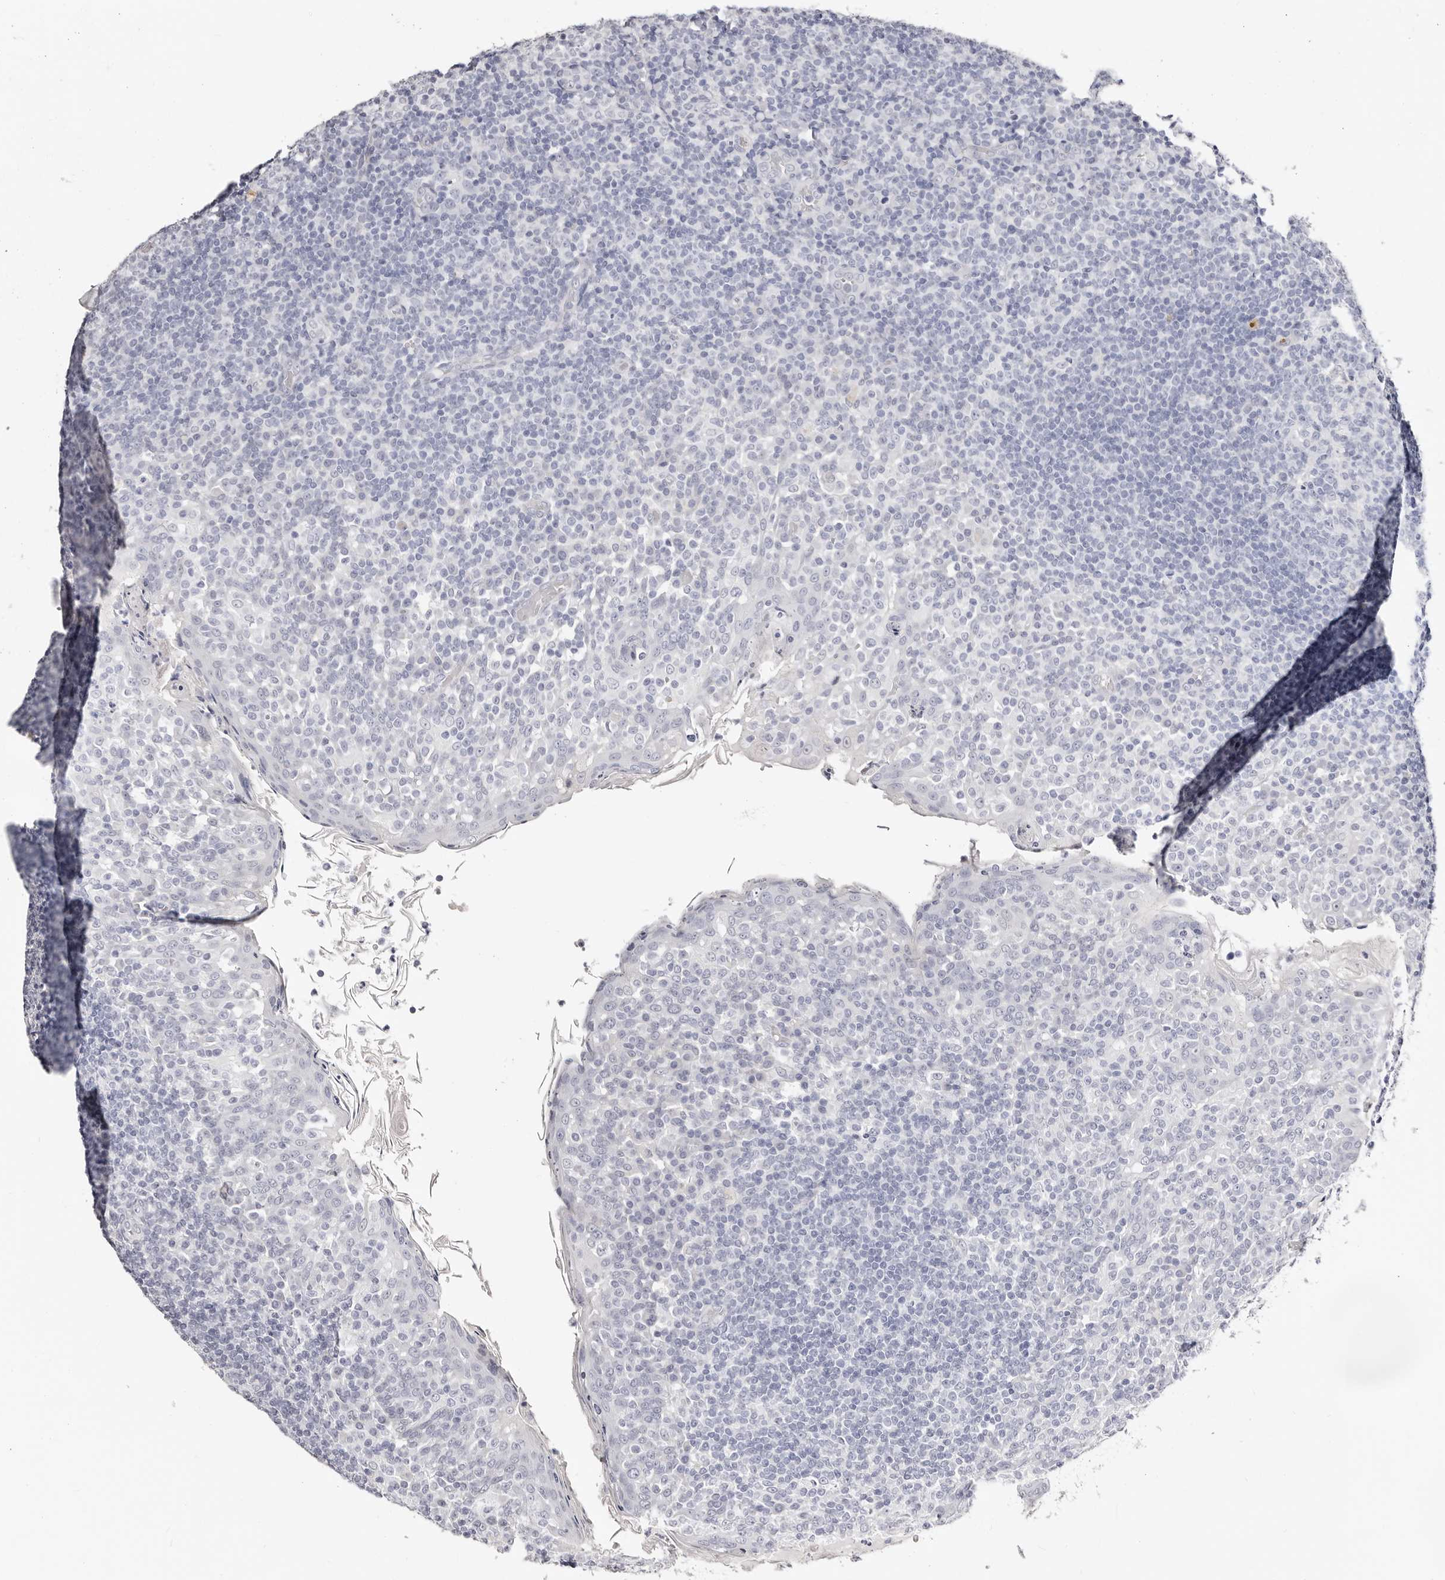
{"staining": {"intensity": "negative", "quantity": "none", "location": "none"}, "tissue": "tonsil", "cell_type": "Germinal center cells", "image_type": "normal", "snomed": [{"axis": "morphology", "description": "Normal tissue, NOS"}, {"axis": "topography", "description": "Tonsil"}], "caption": "An immunohistochemistry (IHC) photomicrograph of unremarkable tonsil is shown. There is no staining in germinal center cells of tonsil.", "gene": "AKNAD1", "patient": {"sex": "female", "age": 19}}